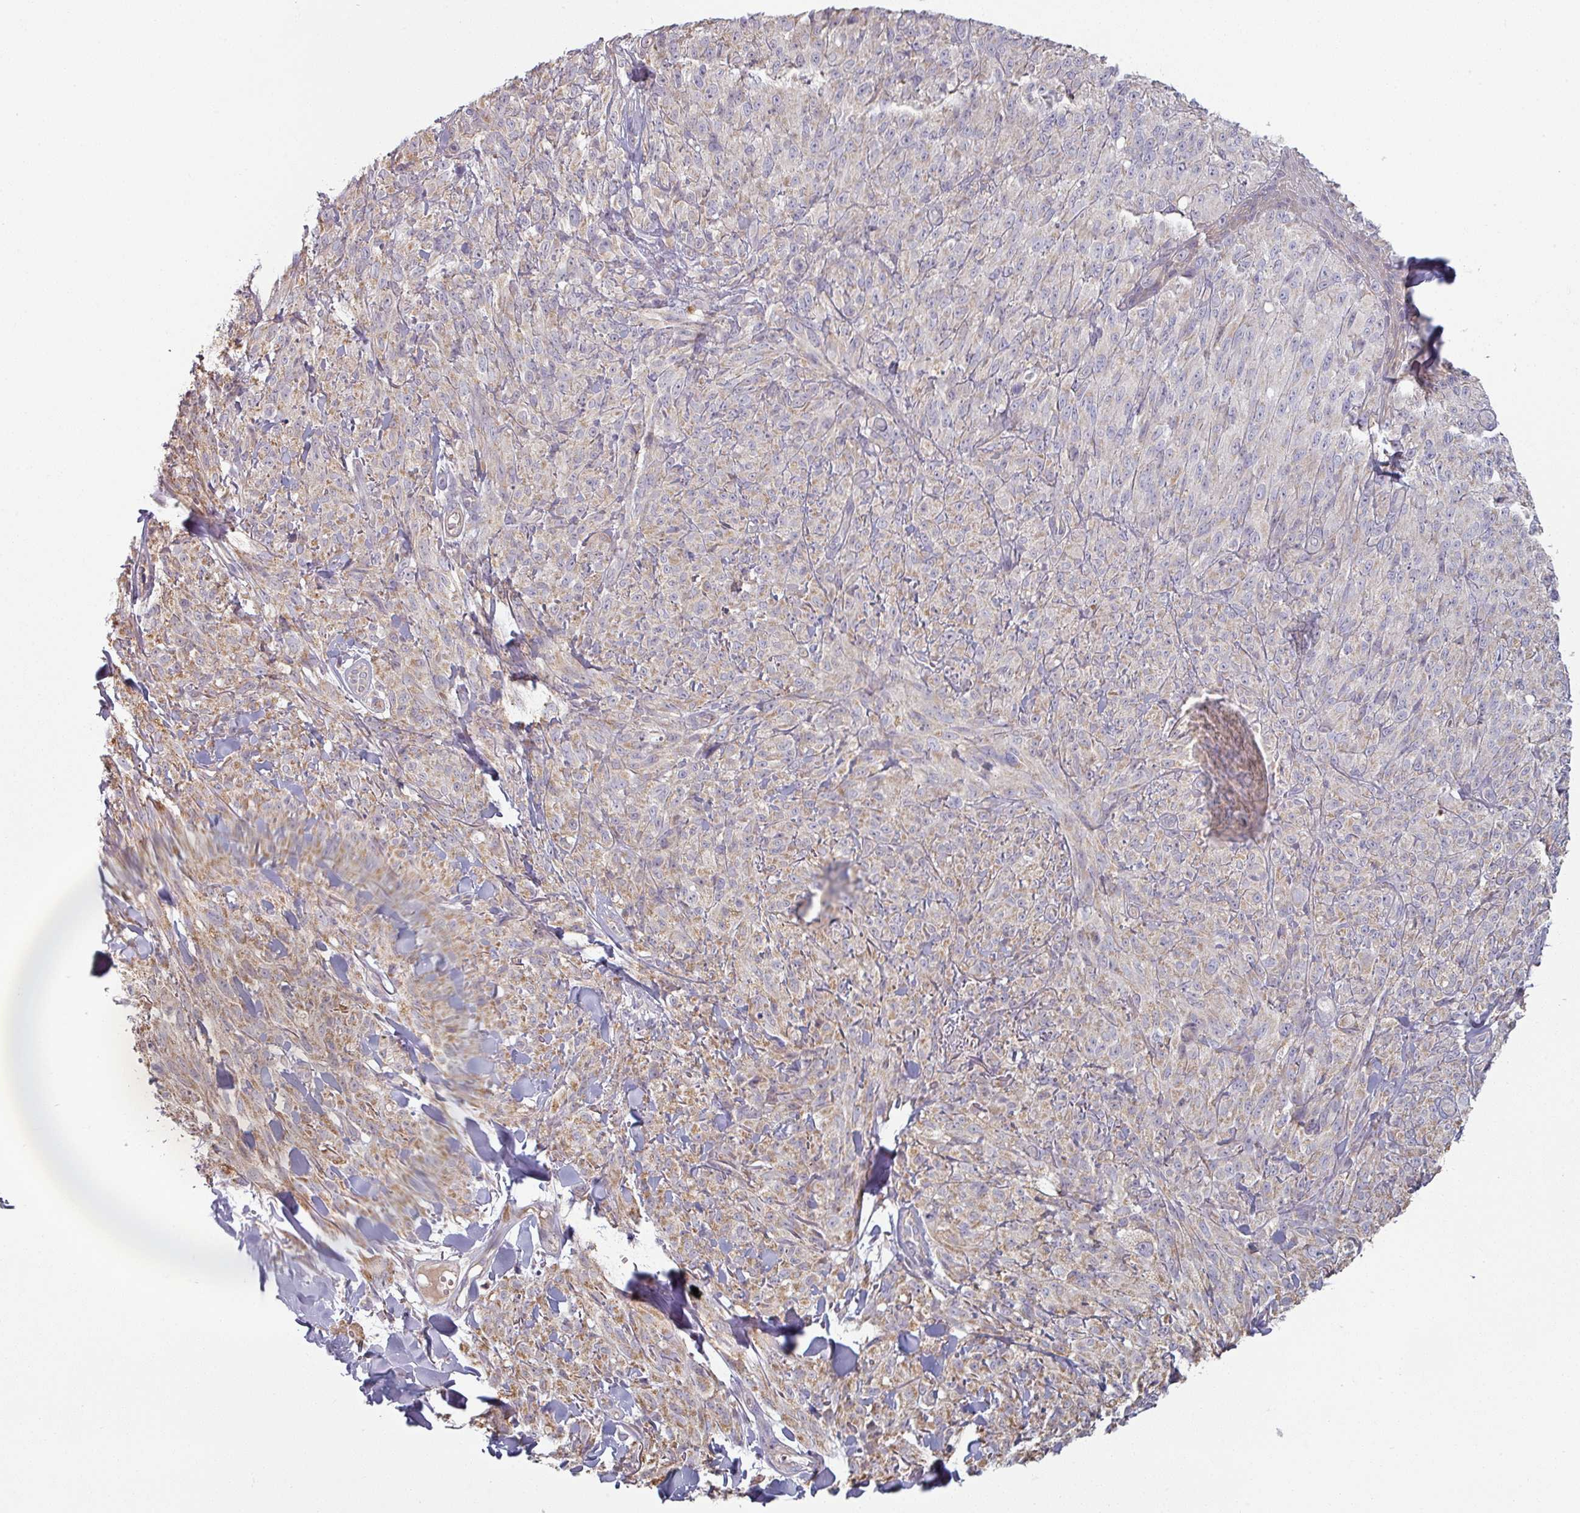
{"staining": {"intensity": "moderate", "quantity": "<25%", "location": "cytoplasmic/membranous"}, "tissue": "melanoma", "cell_type": "Tumor cells", "image_type": "cancer", "snomed": [{"axis": "morphology", "description": "Malignant melanoma, NOS"}, {"axis": "topography", "description": "Skin of upper arm"}], "caption": "Human malignant melanoma stained for a protein (brown) reveals moderate cytoplasmic/membranous positive positivity in approximately <25% of tumor cells.", "gene": "PLEKHJ1", "patient": {"sex": "female", "age": 65}}